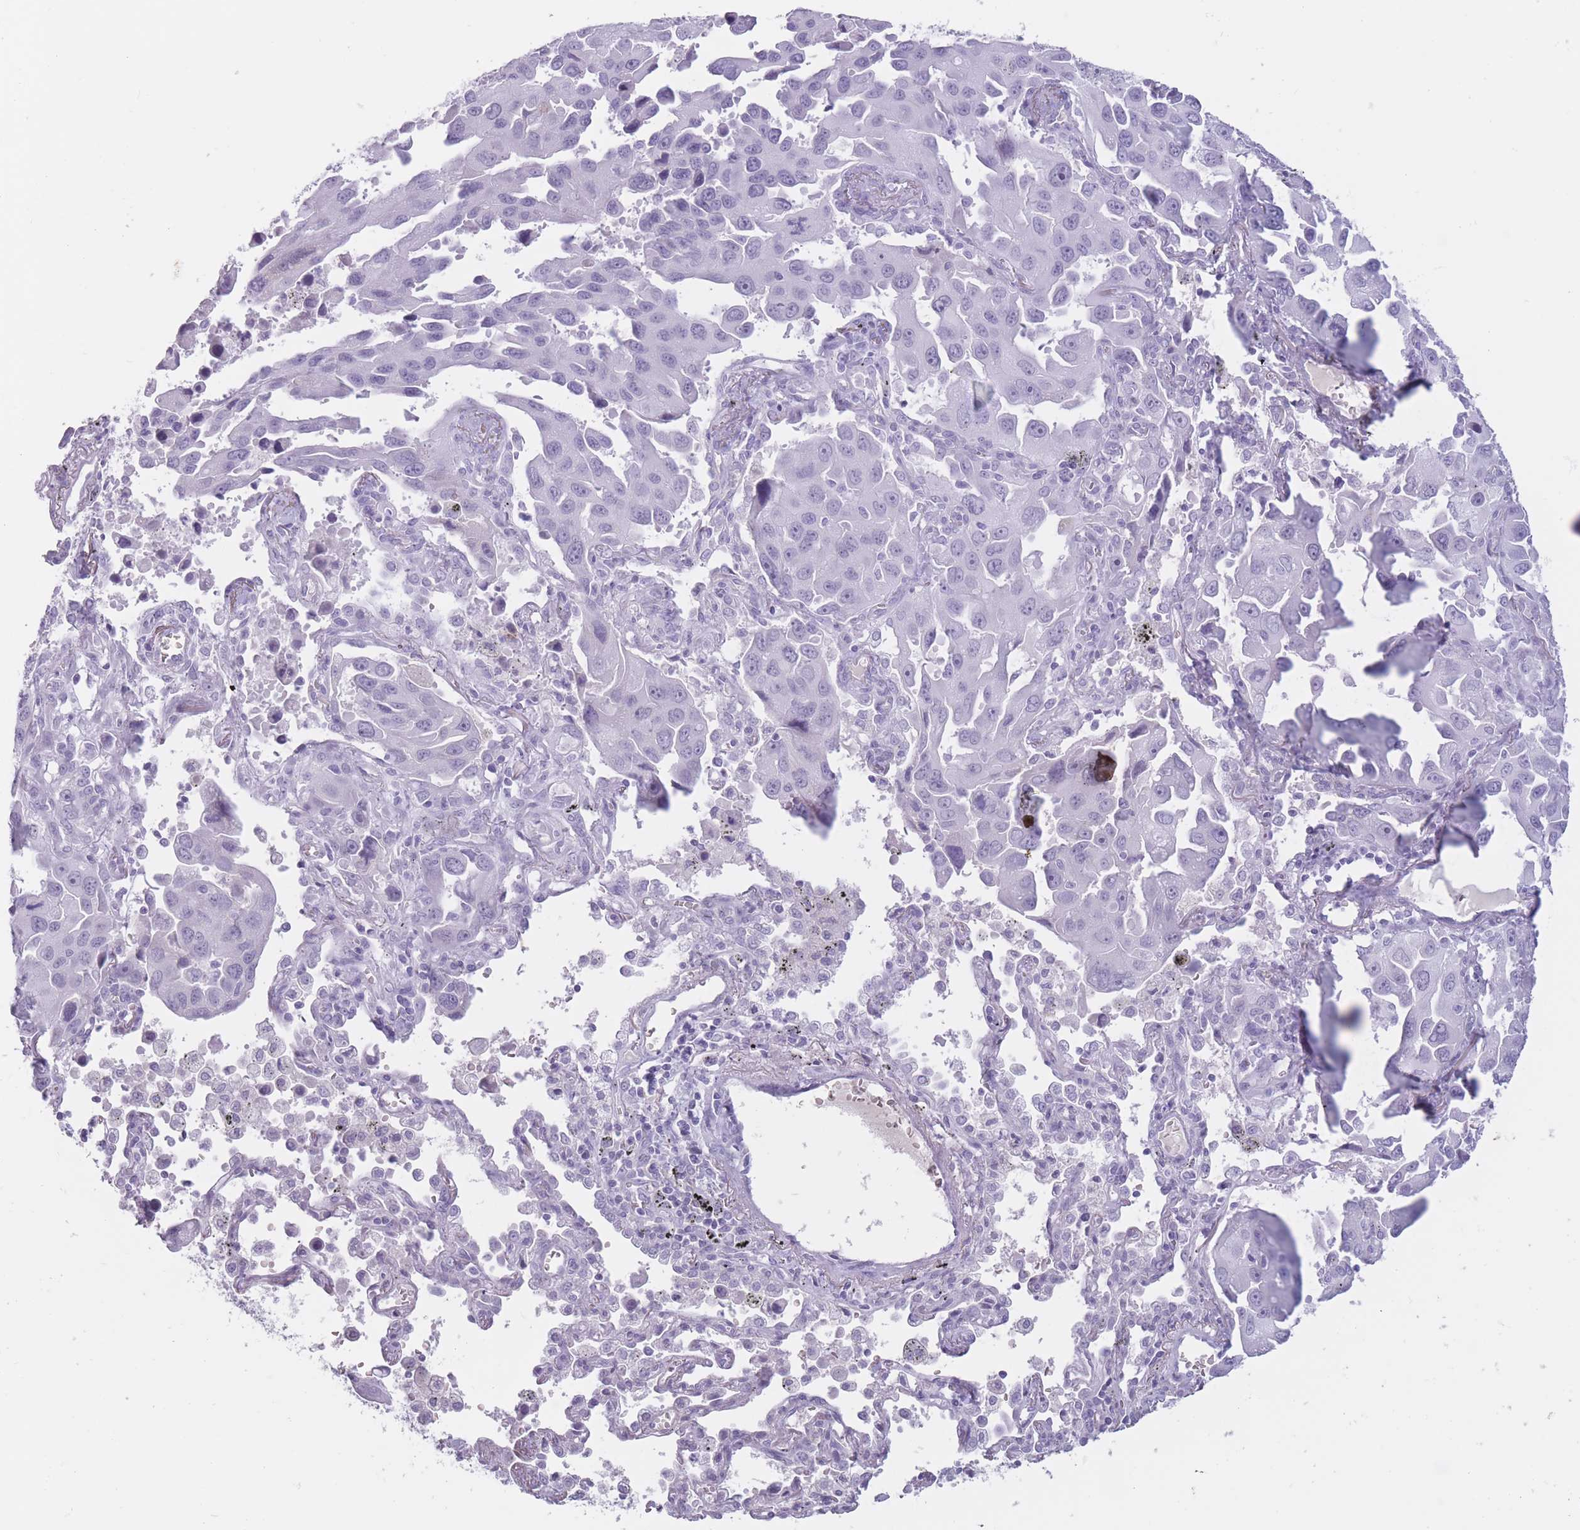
{"staining": {"intensity": "negative", "quantity": "none", "location": "none"}, "tissue": "lung cancer", "cell_type": "Tumor cells", "image_type": "cancer", "snomed": [{"axis": "morphology", "description": "Adenocarcinoma, NOS"}, {"axis": "topography", "description": "Lung"}], "caption": "Histopathology image shows no significant protein expression in tumor cells of adenocarcinoma (lung).", "gene": "PNMA3", "patient": {"sex": "male", "age": 66}}